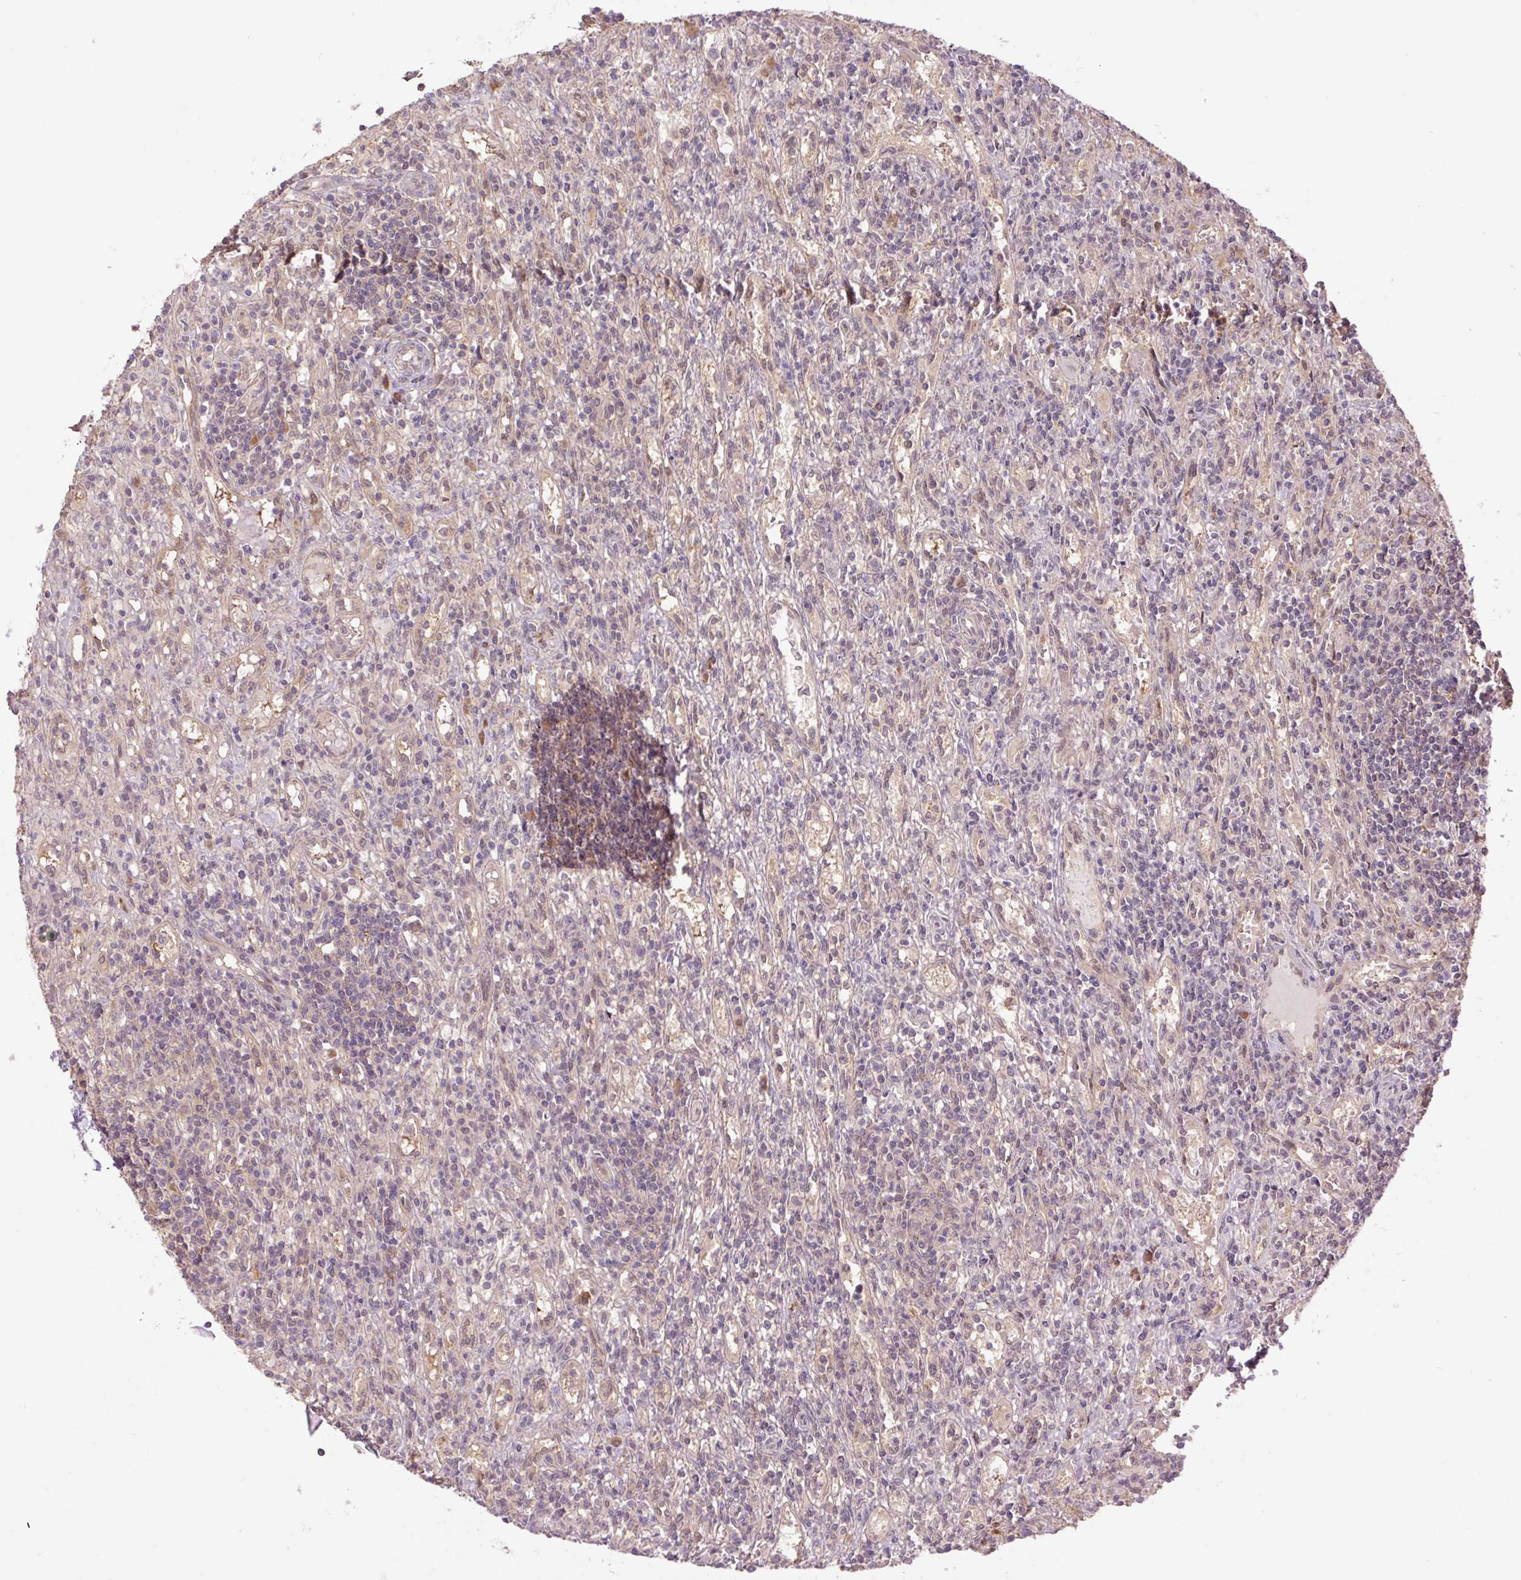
{"staining": {"intensity": "negative", "quantity": "none", "location": "none"}, "tissue": "lymphoma", "cell_type": "Tumor cells", "image_type": "cancer", "snomed": [{"axis": "morphology", "description": "Malignant lymphoma, non-Hodgkin's type, Low grade"}, {"axis": "topography", "description": "Spleen"}], "caption": "This is a histopathology image of IHC staining of lymphoma, which shows no positivity in tumor cells.", "gene": "TPT1", "patient": {"sex": "male", "age": 76}}